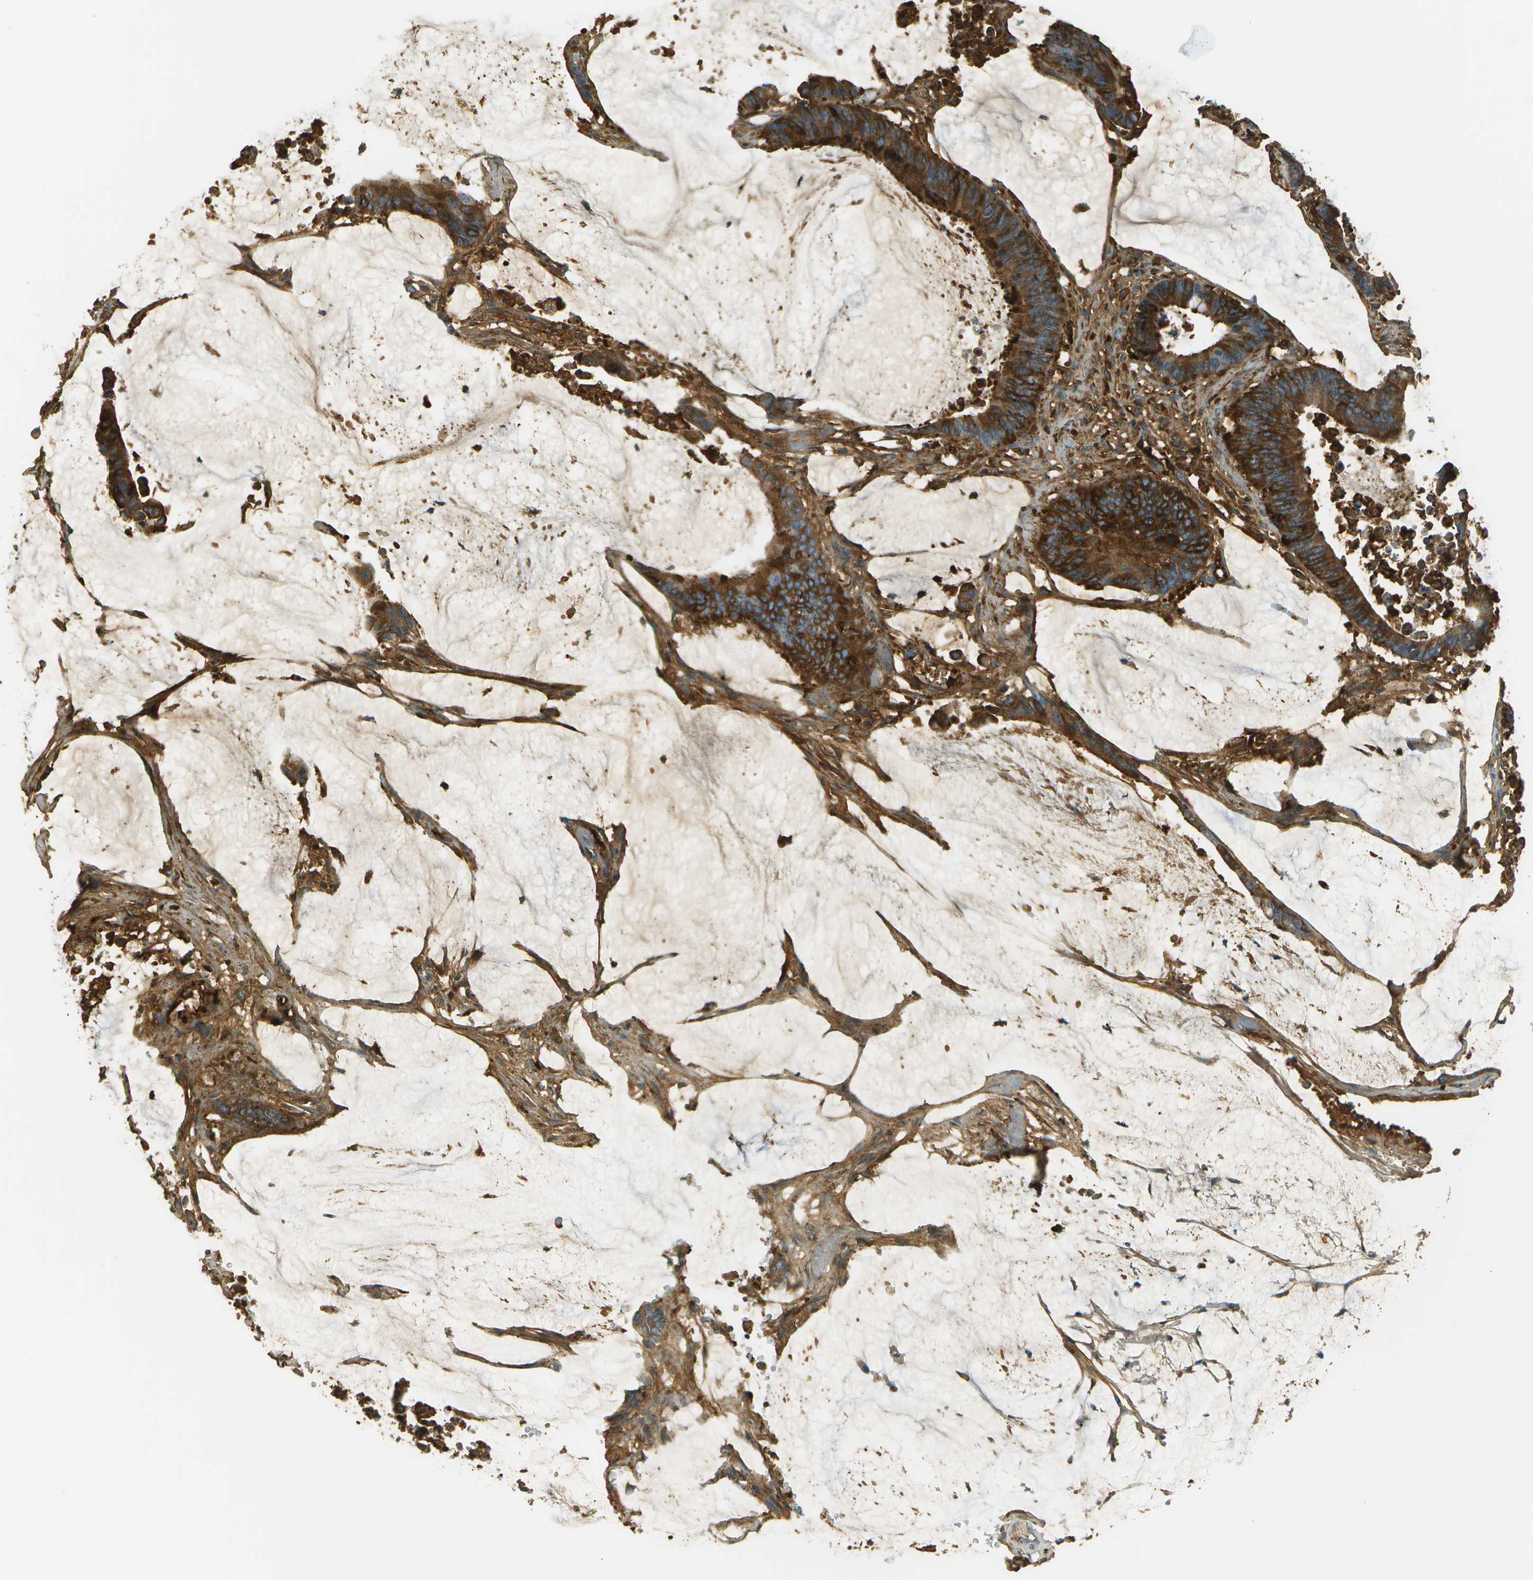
{"staining": {"intensity": "strong", "quantity": ">75%", "location": "cytoplasmic/membranous"}, "tissue": "colorectal cancer", "cell_type": "Tumor cells", "image_type": "cancer", "snomed": [{"axis": "morphology", "description": "Adenocarcinoma, NOS"}, {"axis": "topography", "description": "Rectum"}], "caption": "Brown immunohistochemical staining in adenocarcinoma (colorectal) exhibits strong cytoplasmic/membranous staining in approximately >75% of tumor cells. The protein is shown in brown color, while the nuclei are stained blue.", "gene": "DCN", "patient": {"sex": "female", "age": 66}}